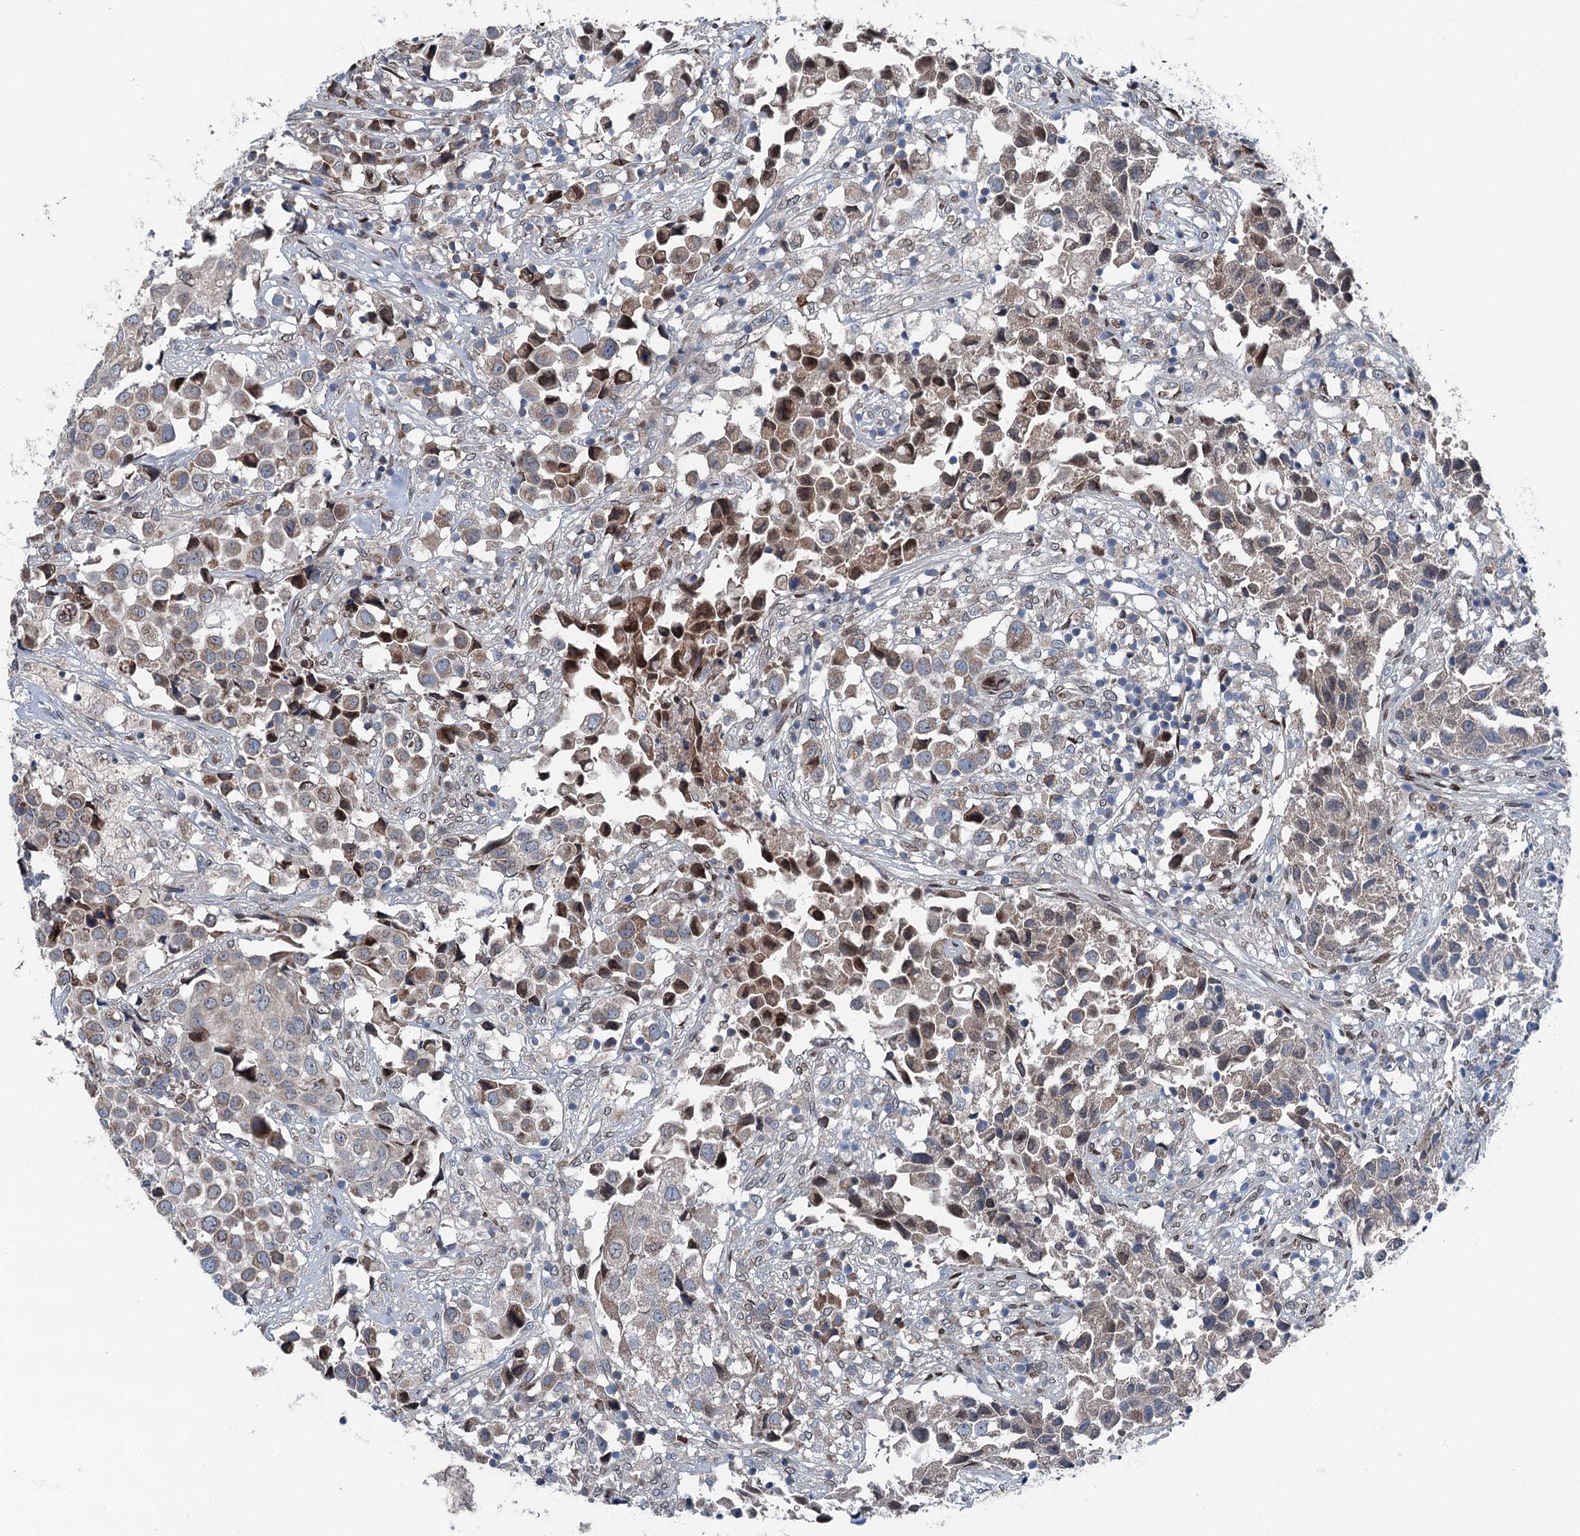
{"staining": {"intensity": "moderate", "quantity": "<25%", "location": "cytoplasmic/membranous"}, "tissue": "urothelial cancer", "cell_type": "Tumor cells", "image_type": "cancer", "snomed": [{"axis": "morphology", "description": "Urothelial carcinoma, High grade"}, {"axis": "topography", "description": "Urinary bladder"}], "caption": "Urothelial cancer stained with immunohistochemistry reveals moderate cytoplasmic/membranous staining in about <25% of tumor cells.", "gene": "MRPL14", "patient": {"sex": "female", "age": 75}}